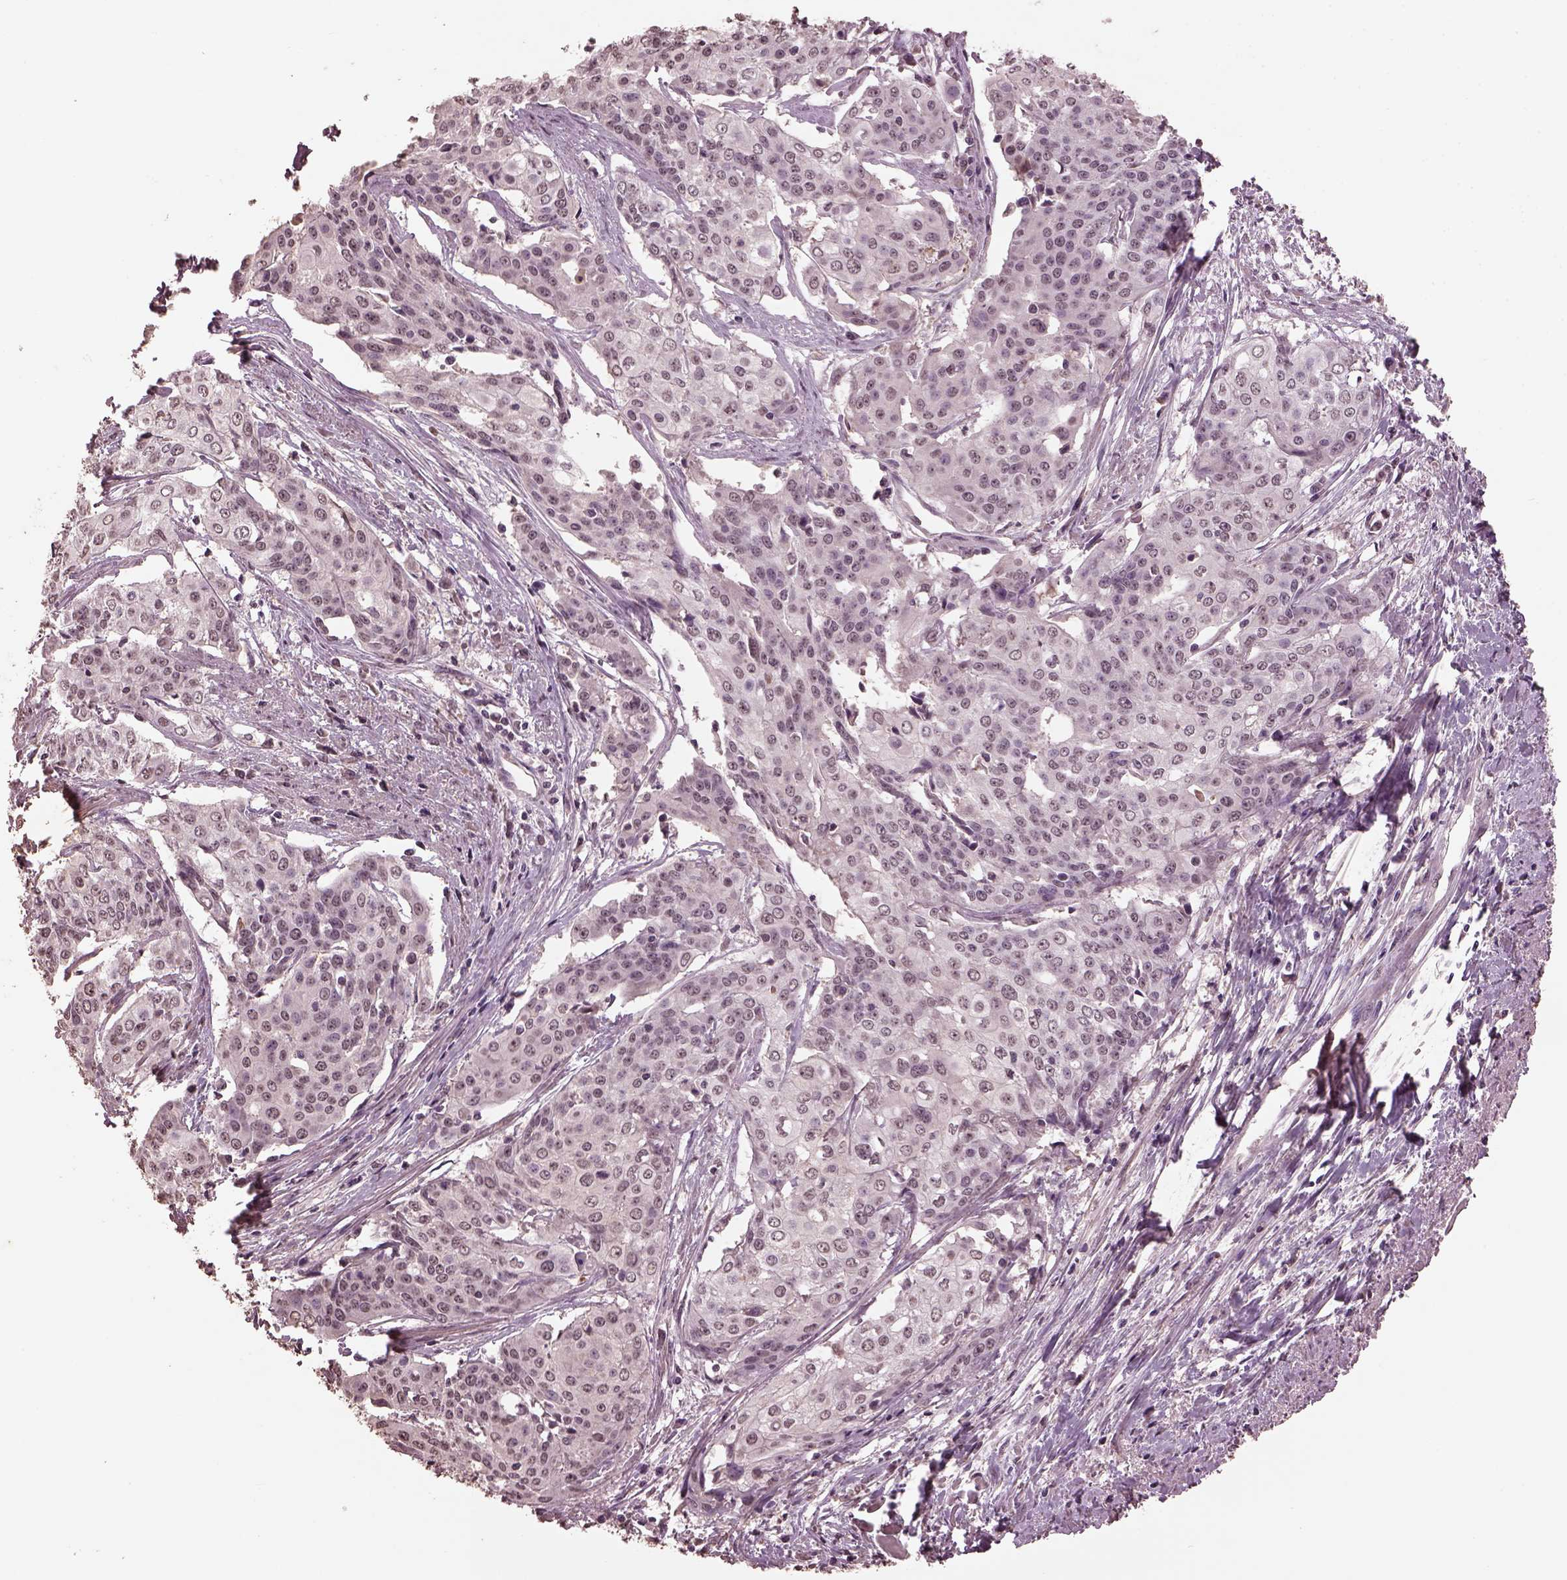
{"staining": {"intensity": "negative", "quantity": "none", "location": "none"}, "tissue": "cervical cancer", "cell_type": "Tumor cells", "image_type": "cancer", "snomed": [{"axis": "morphology", "description": "Squamous cell carcinoma, NOS"}, {"axis": "topography", "description": "Cervix"}], "caption": "Immunohistochemistry image of human squamous cell carcinoma (cervical) stained for a protein (brown), which shows no positivity in tumor cells.", "gene": "CPT1C", "patient": {"sex": "female", "age": 39}}